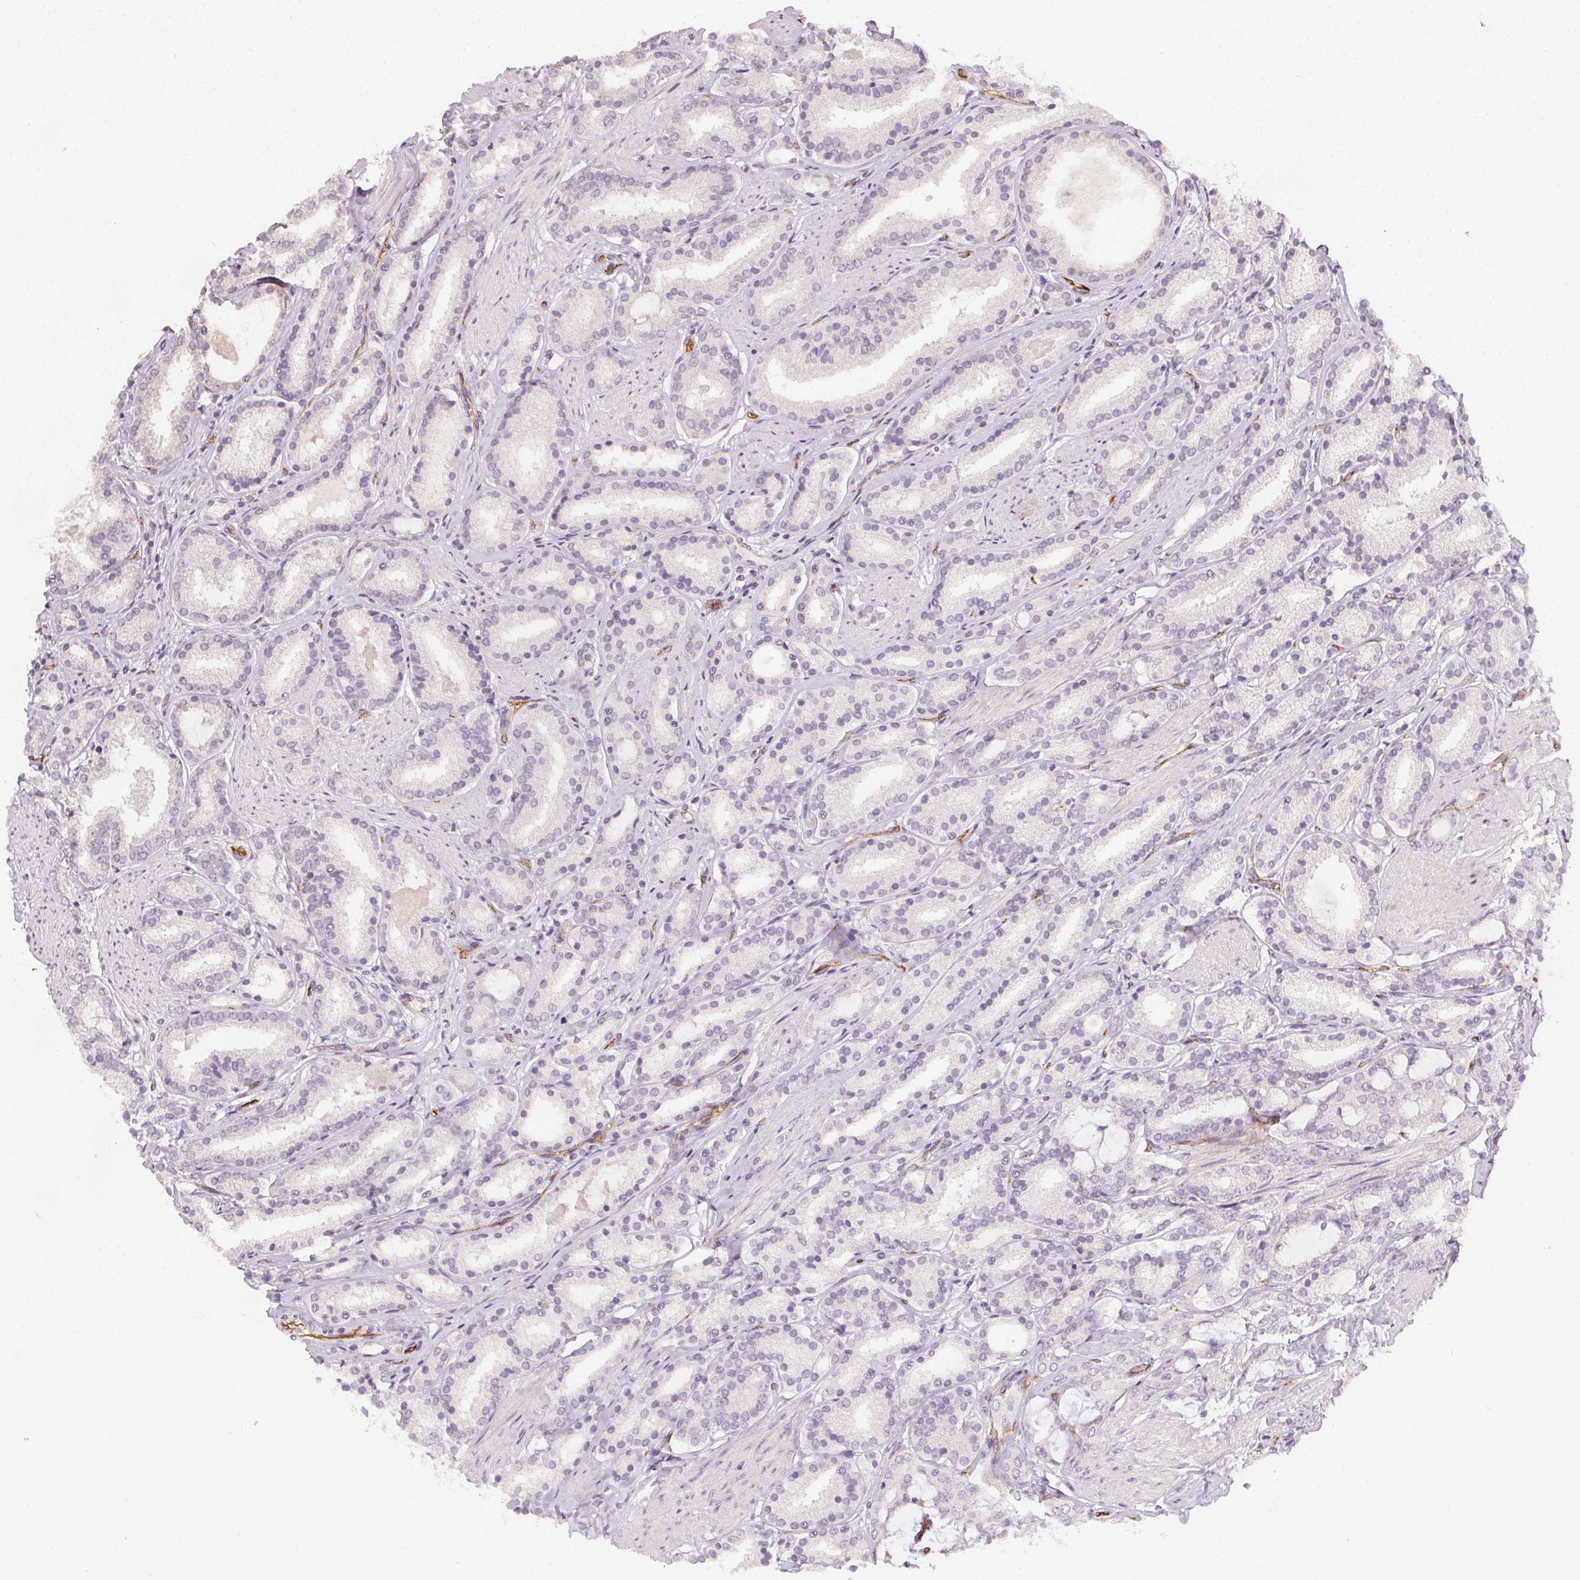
{"staining": {"intensity": "negative", "quantity": "none", "location": "none"}, "tissue": "prostate cancer", "cell_type": "Tumor cells", "image_type": "cancer", "snomed": [{"axis": "morphology", "description": "Adenocarcinoma, High grade"}, {"axis": "topography", "description": "Prostate"}], "caption": "IHC photomicrograph of prostate cancer stained for a protein (brown), which exhibits no expression in tumor cells.", "gene": "PODXL", "patient": {"sex": "male", "age": 63}}